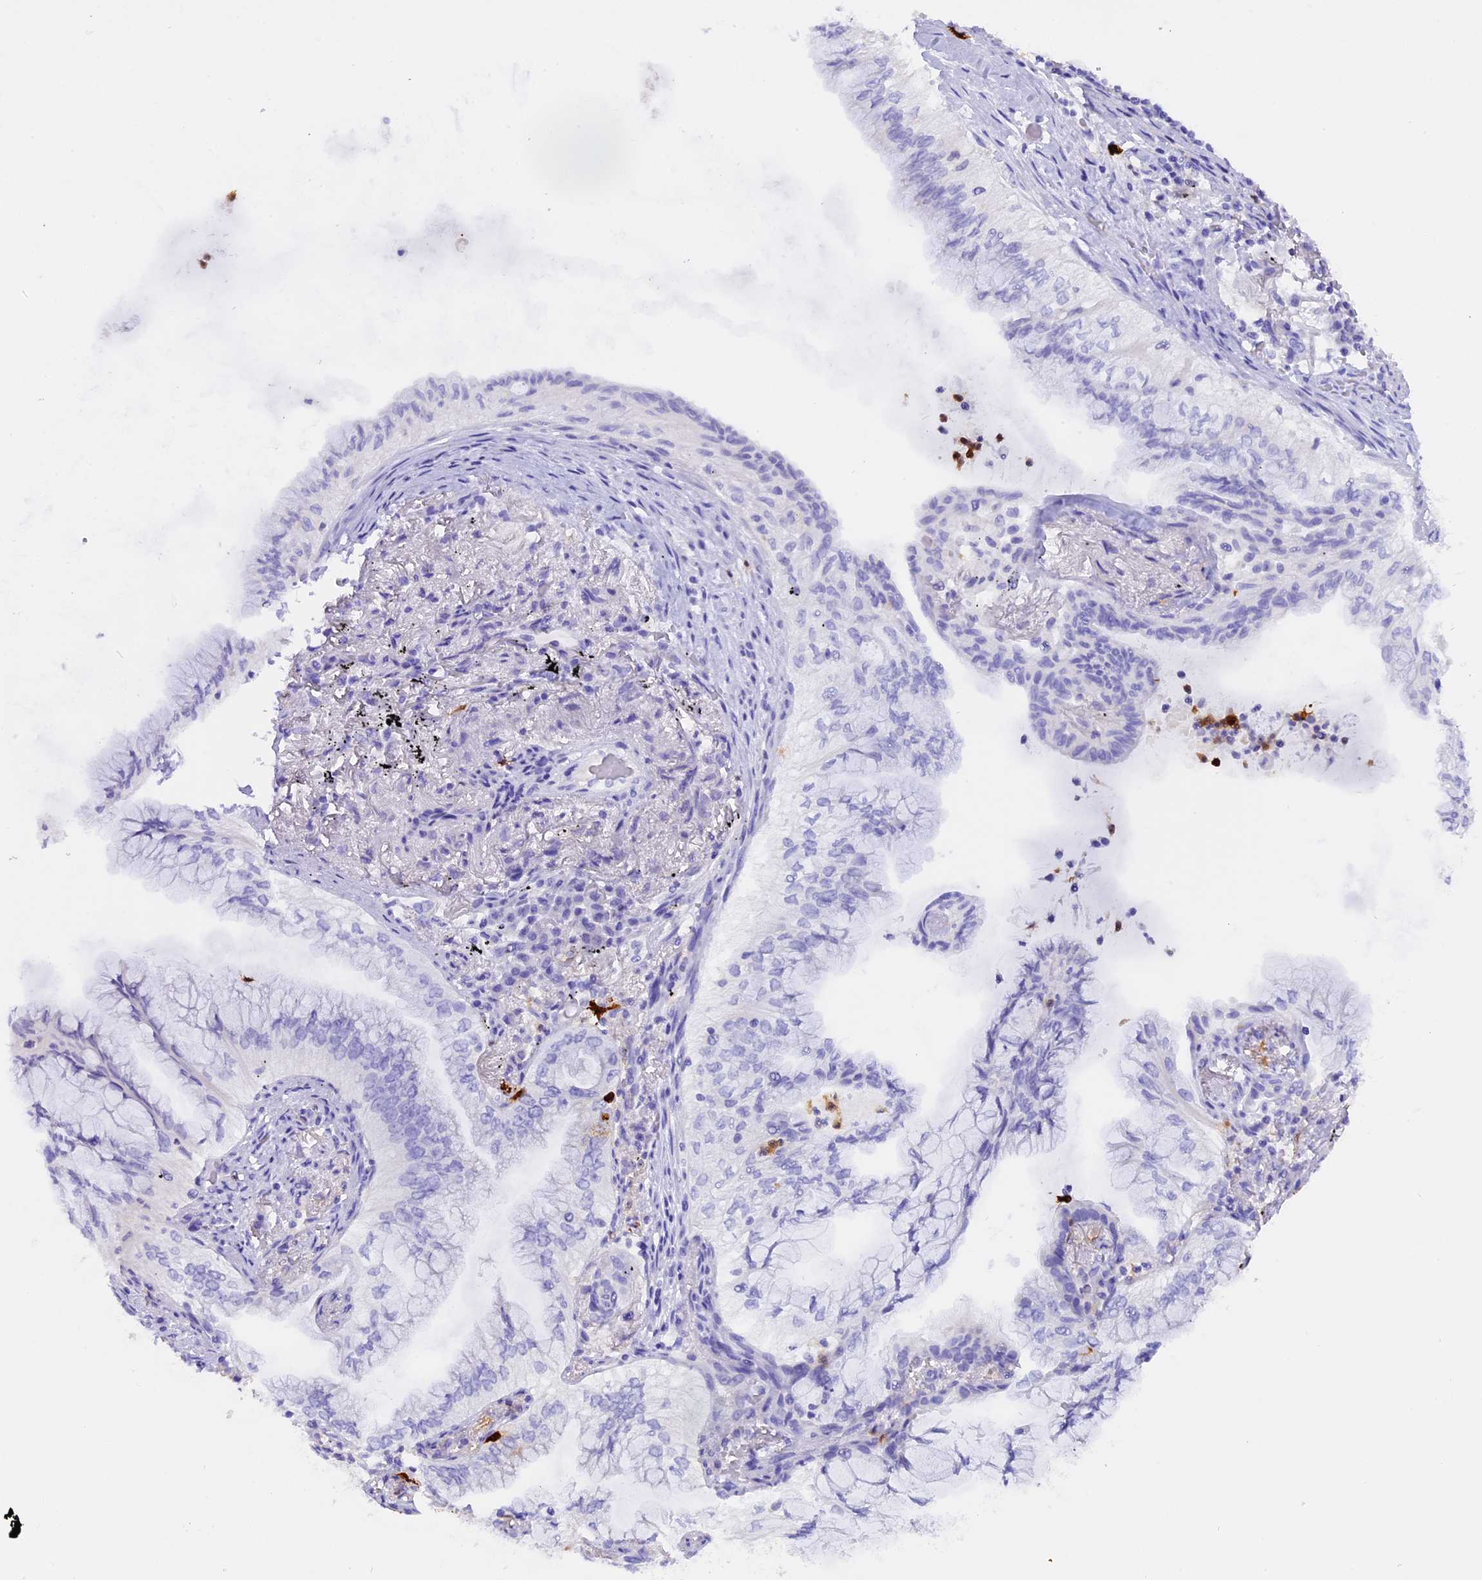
{"staining": {"intensity": "negative", "quantity": "none", "location": "none"}, "tissue": "lung cancer", "cell_type": "Tumor cells", "image_type": "cancer", "snomed": [{"axis": "morphology", "description": "Adenocarcinoma, NOS"}, {"axis": "topography", "description": "Lung"}], "caption": "A photomicrograph of adenocarcinoma (lung) stained for a protein reveals no brown staining in tumor cells.", "gene": "CLC", "patient": {"sex": "female", "age": 70}}